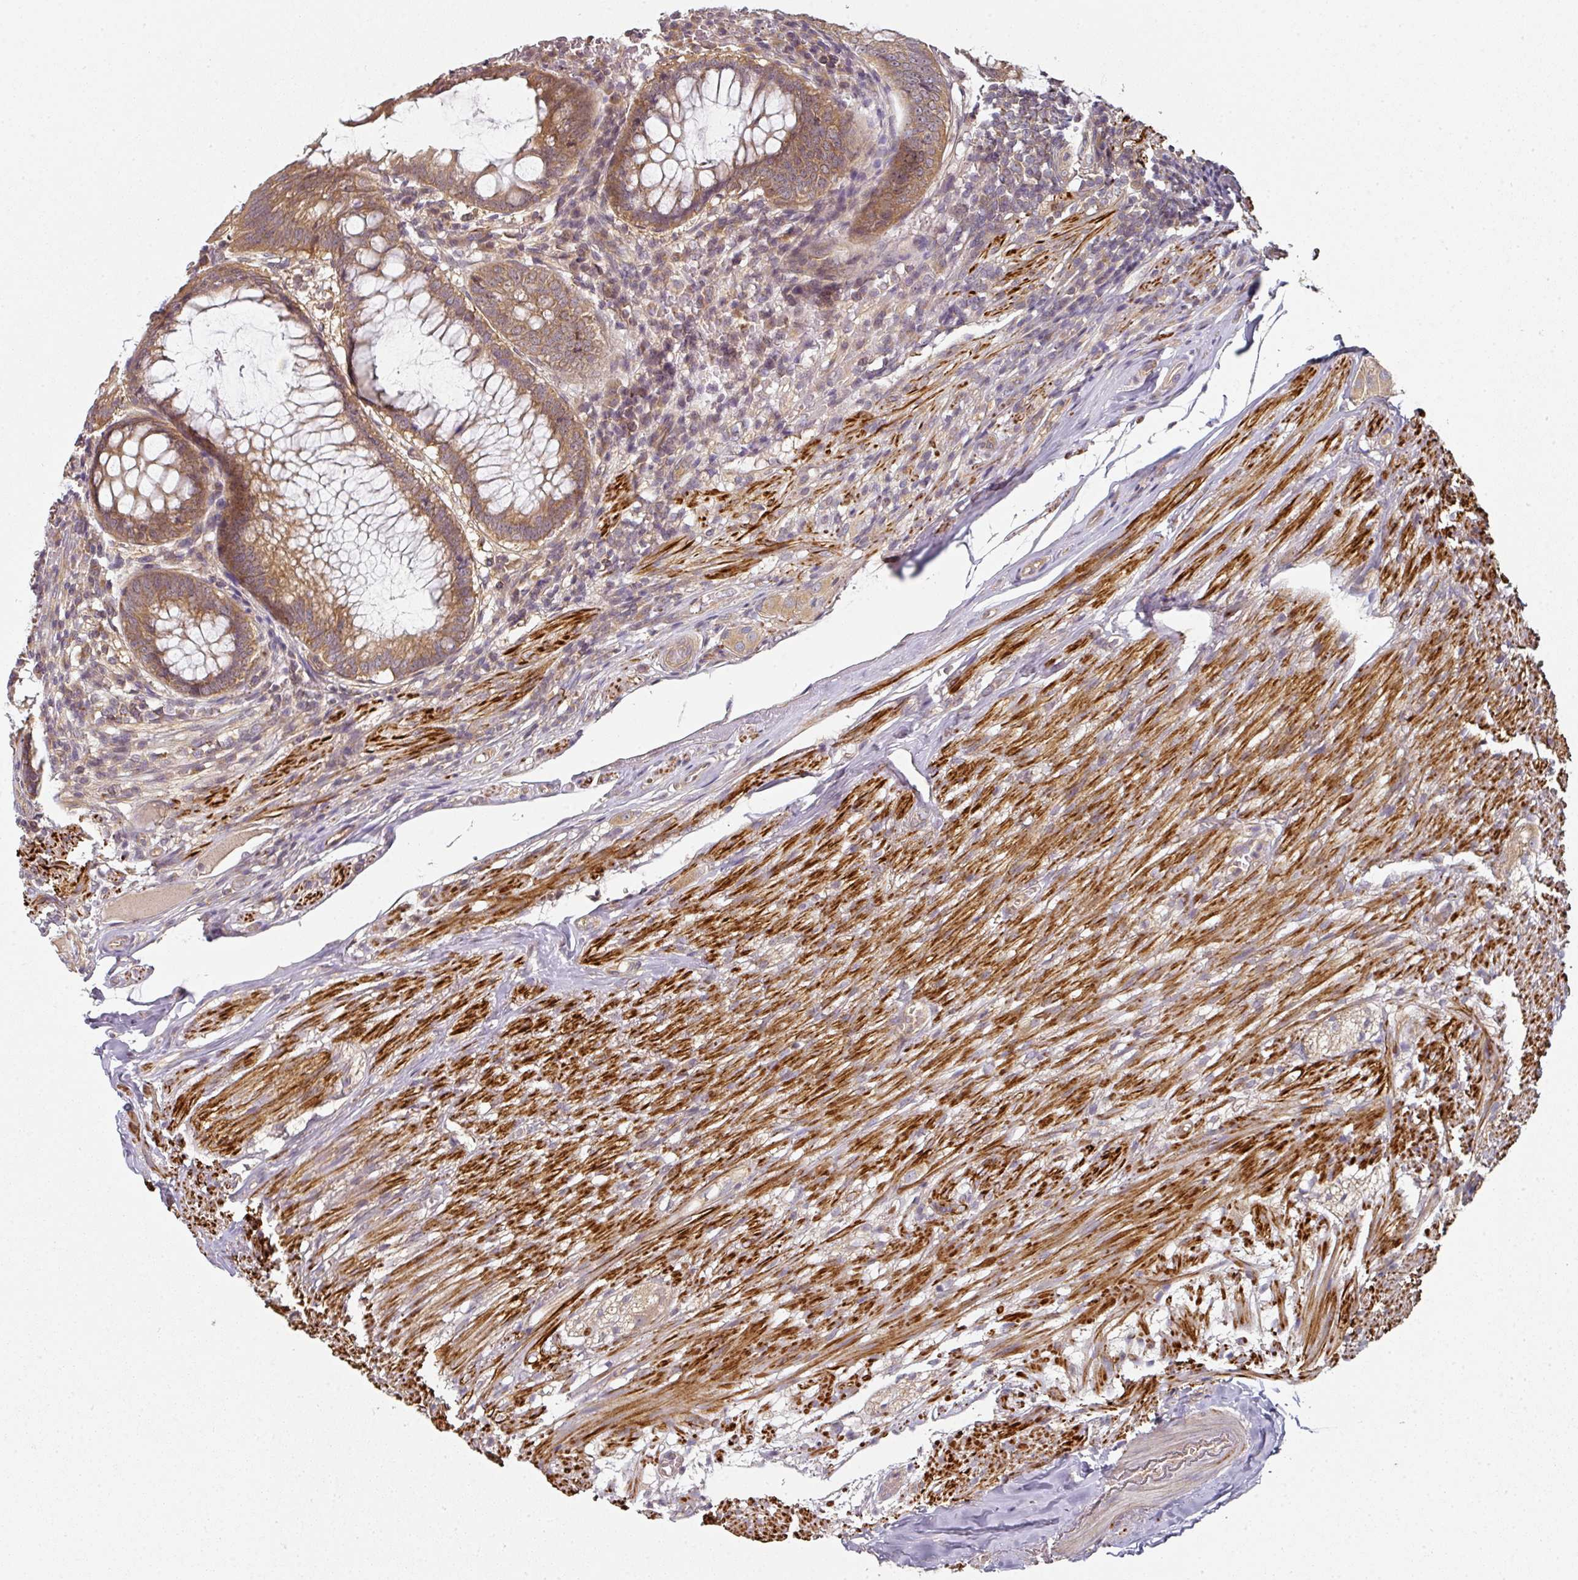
{"staining": {"intensity": "moderate", "quantity": ">75%", "location": "cytoplasmic/membranous"}, "tissue": "appendix", "cell_type": "Glandular cells", "image_type": "normal", "snomed": [{"axis": "morphology", "description": "Normal tissue, NOS"}, {"axis": "topography", "description": "Appendix"}], "caption": "The photomicrograph shows immunohistochemical staining of benign appendix. There is moderate cytoplasmic/membranous expression is seen in approximately >75% of glandular cells.", "gene": "MAP2K2", "patient": {"sex": "male", "age": 83}}